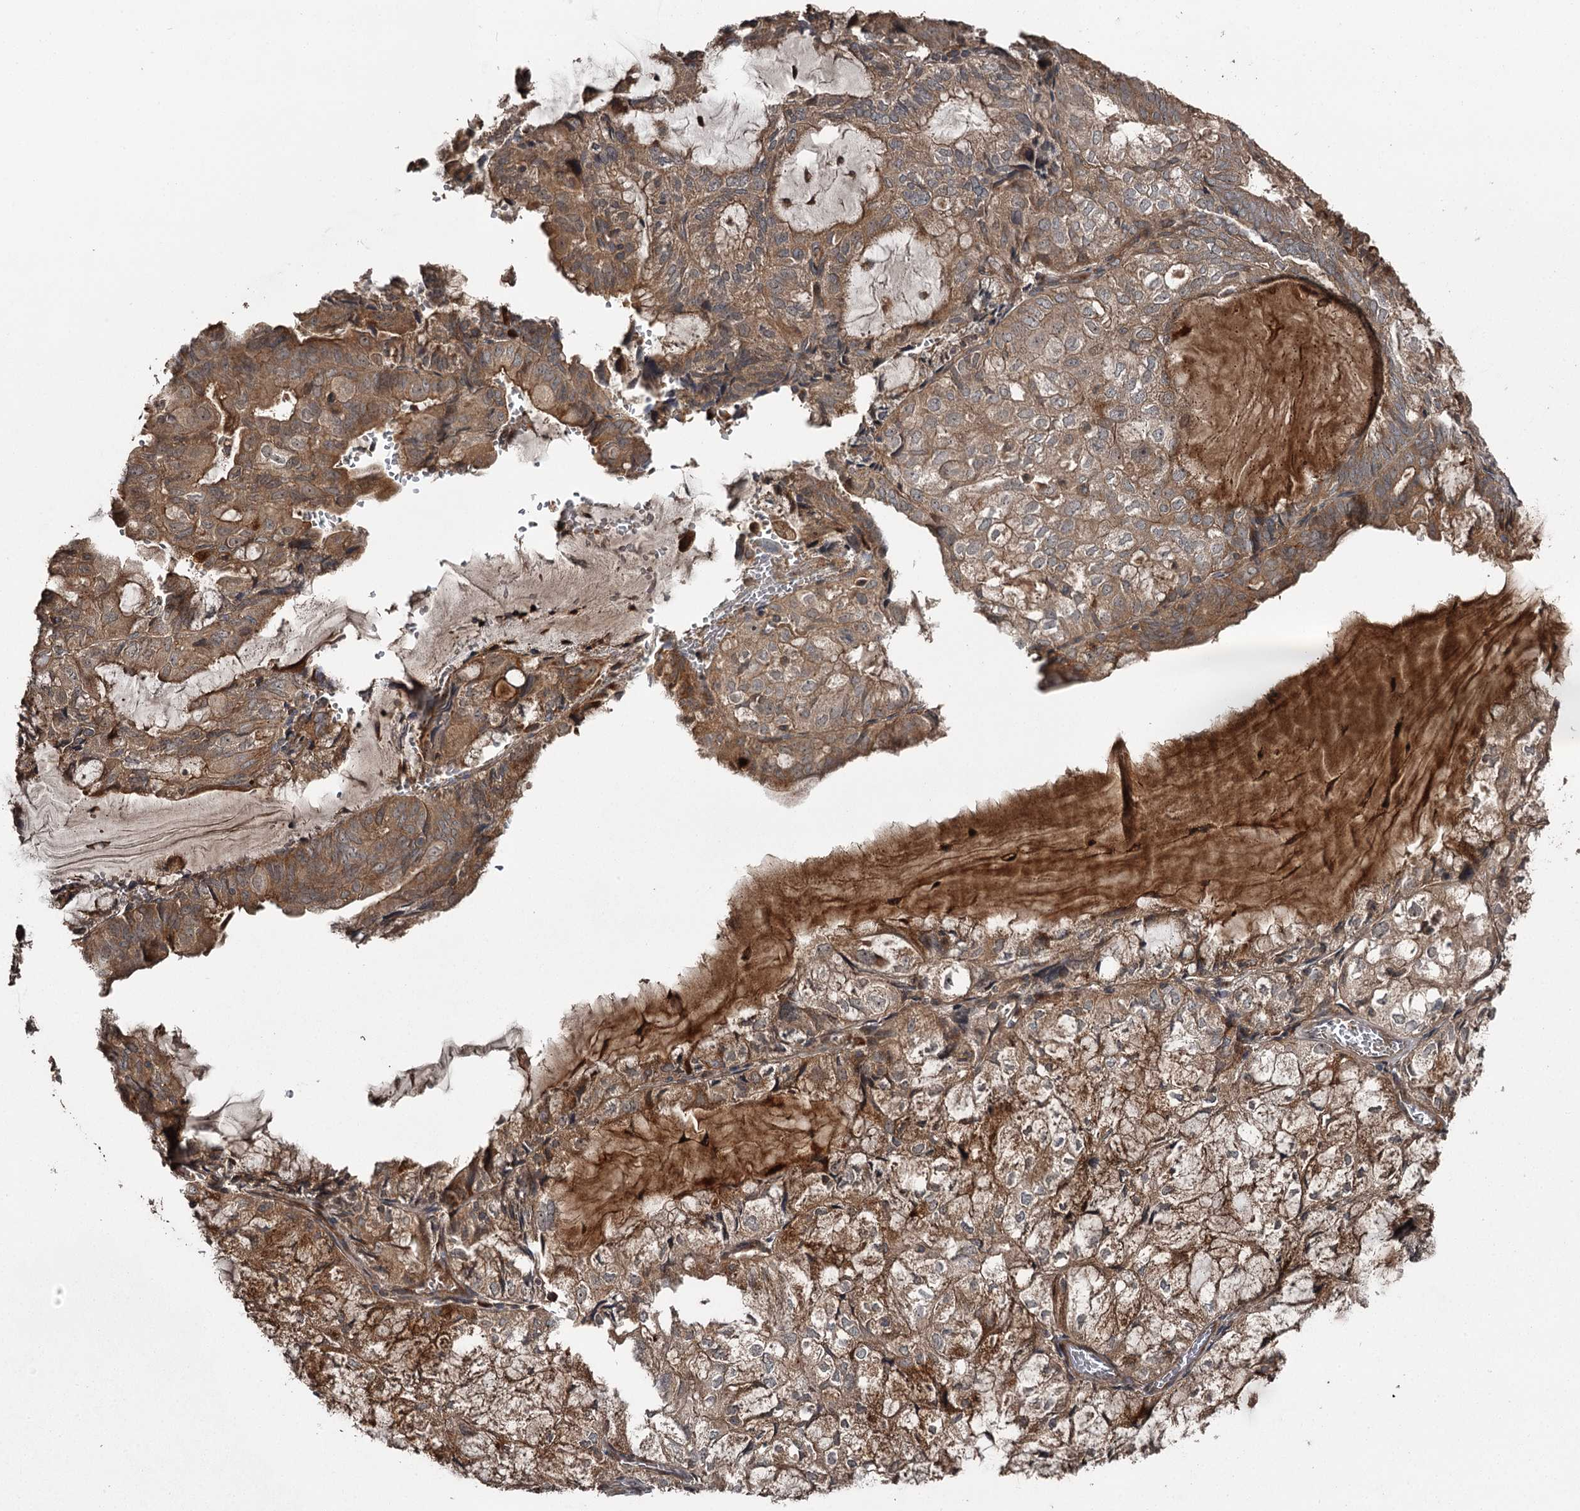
{"staining": {"intensity": "moderate", "quantity": ">75%", "location": "cytoplasmic/membranous"}, "tissue": "endometrial cancer", "cell_type": "Tumor cells", "image_type": "cancer", "snomed": [{"axis": "morphology", "description": "Adenocarcinoma, NOS"}, {"axis": "topography", "description": "Endometrium"}], "caption": "A brown stain highlights moderate cytoplasmic/membranous expression of a protein in adenocarcinoma (endometrial) tumor cells.", "gene": "RAB21", "patient": {"sex": "female", "age": 81}}